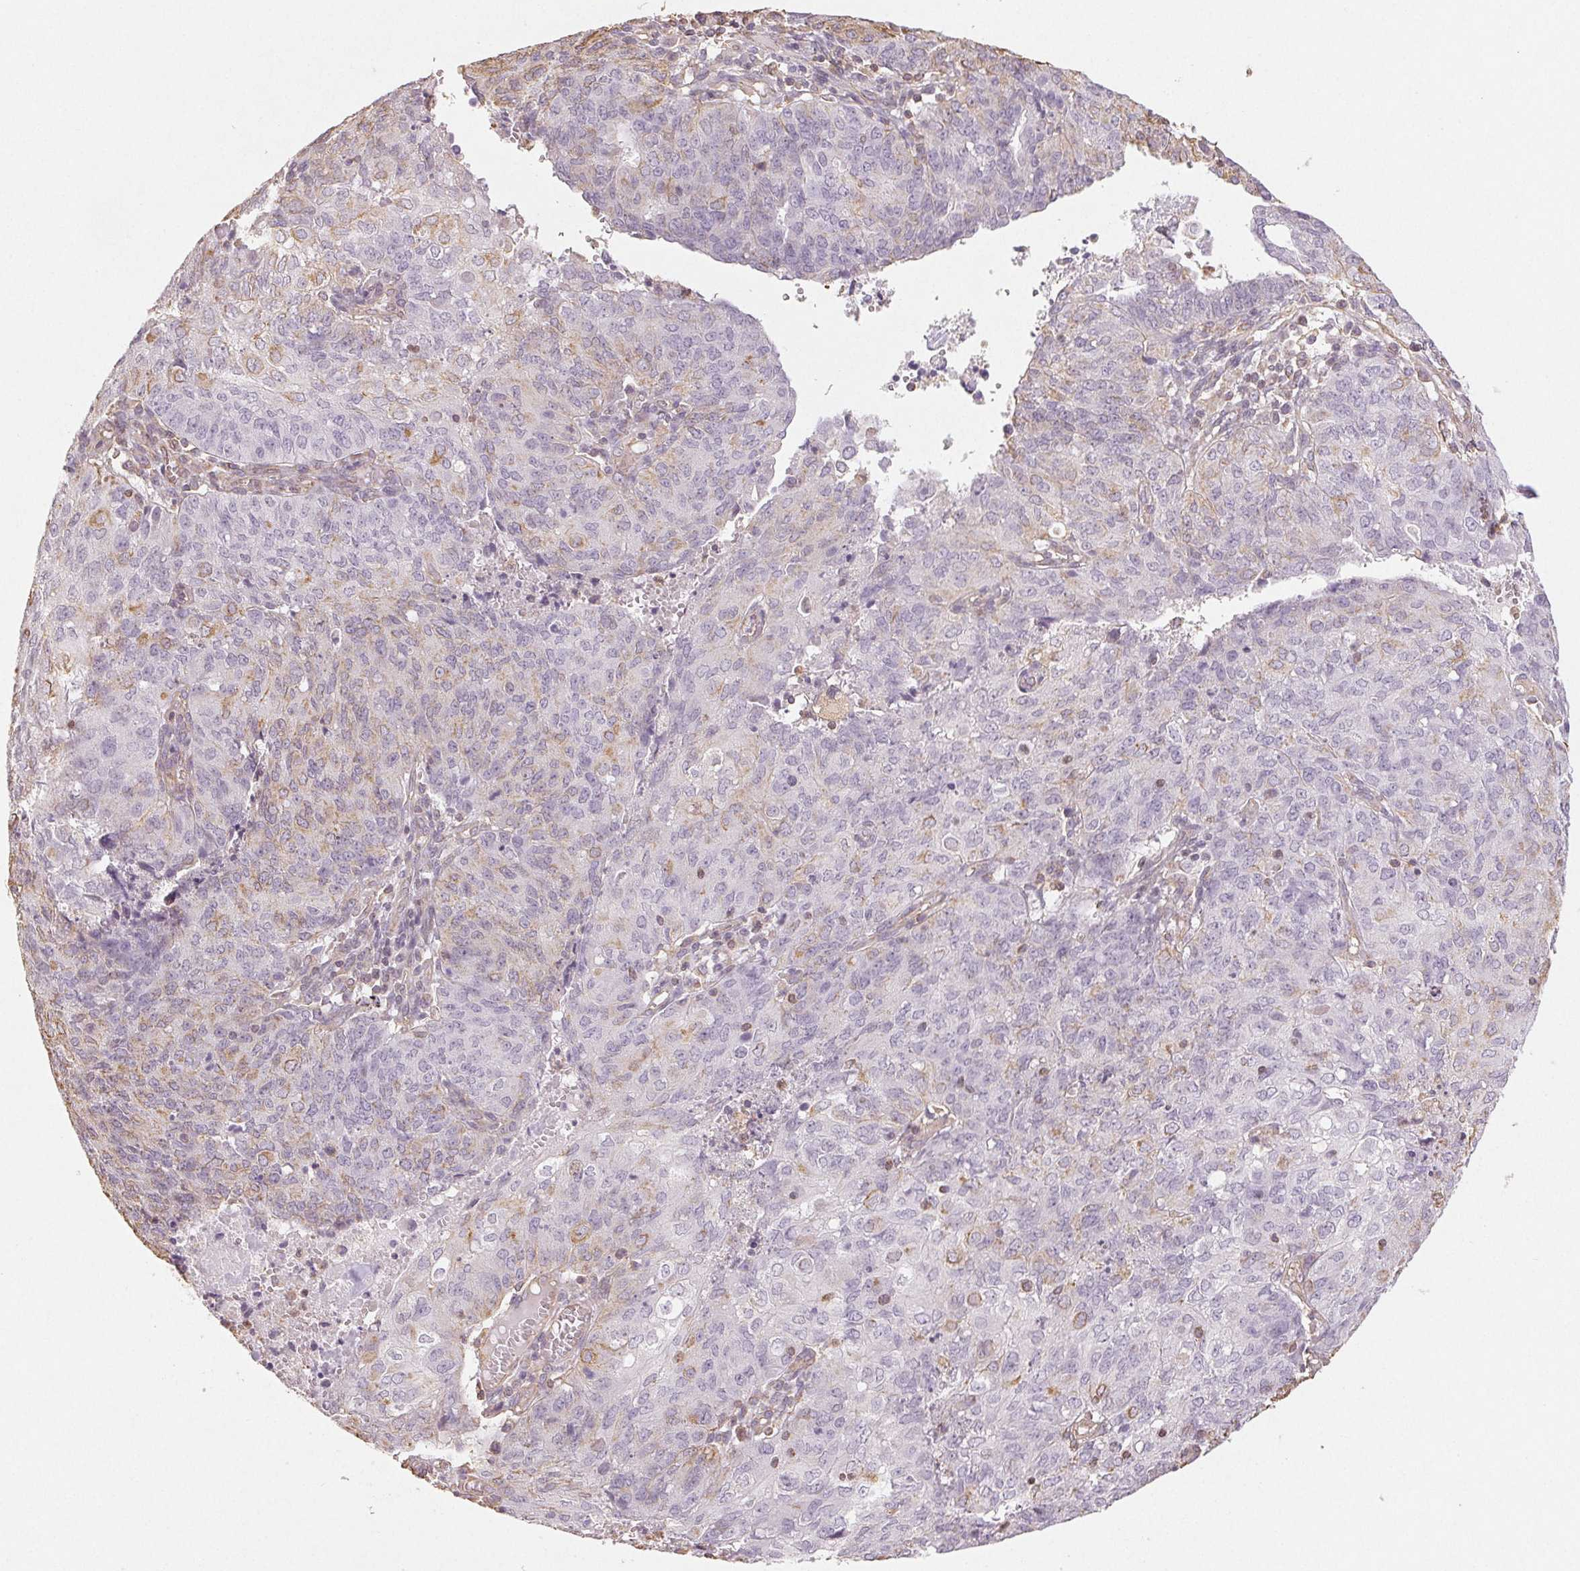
{"staining": {"intensity": "weak", "quantity": "<25%", "location": "cytoplasmic/membranous"}, "tissue": "endometrial cancer", "cell_type": "Tumor cells", "image_type": "cancer", "snomed": [{"axis": "morphology", "description": "Adenocarcinoma, NOS"}, {"axis": "topography", "description": "Endometrium"}], "caption": "Immunohistochemistry (IHC) micrograph of endometrial adenocarcinoma stained for a protein (brown), which exhibits no expression in tumor cells. Brightfield microscopy of immunohistochemistry (IHC) stained with DAB (3,3'-diaminobenzidine) (brown) and hematoxylin (blue), captured at high magnification.", "gene": "COL7A1", "patient": {"sex": "female", "age": 82}}